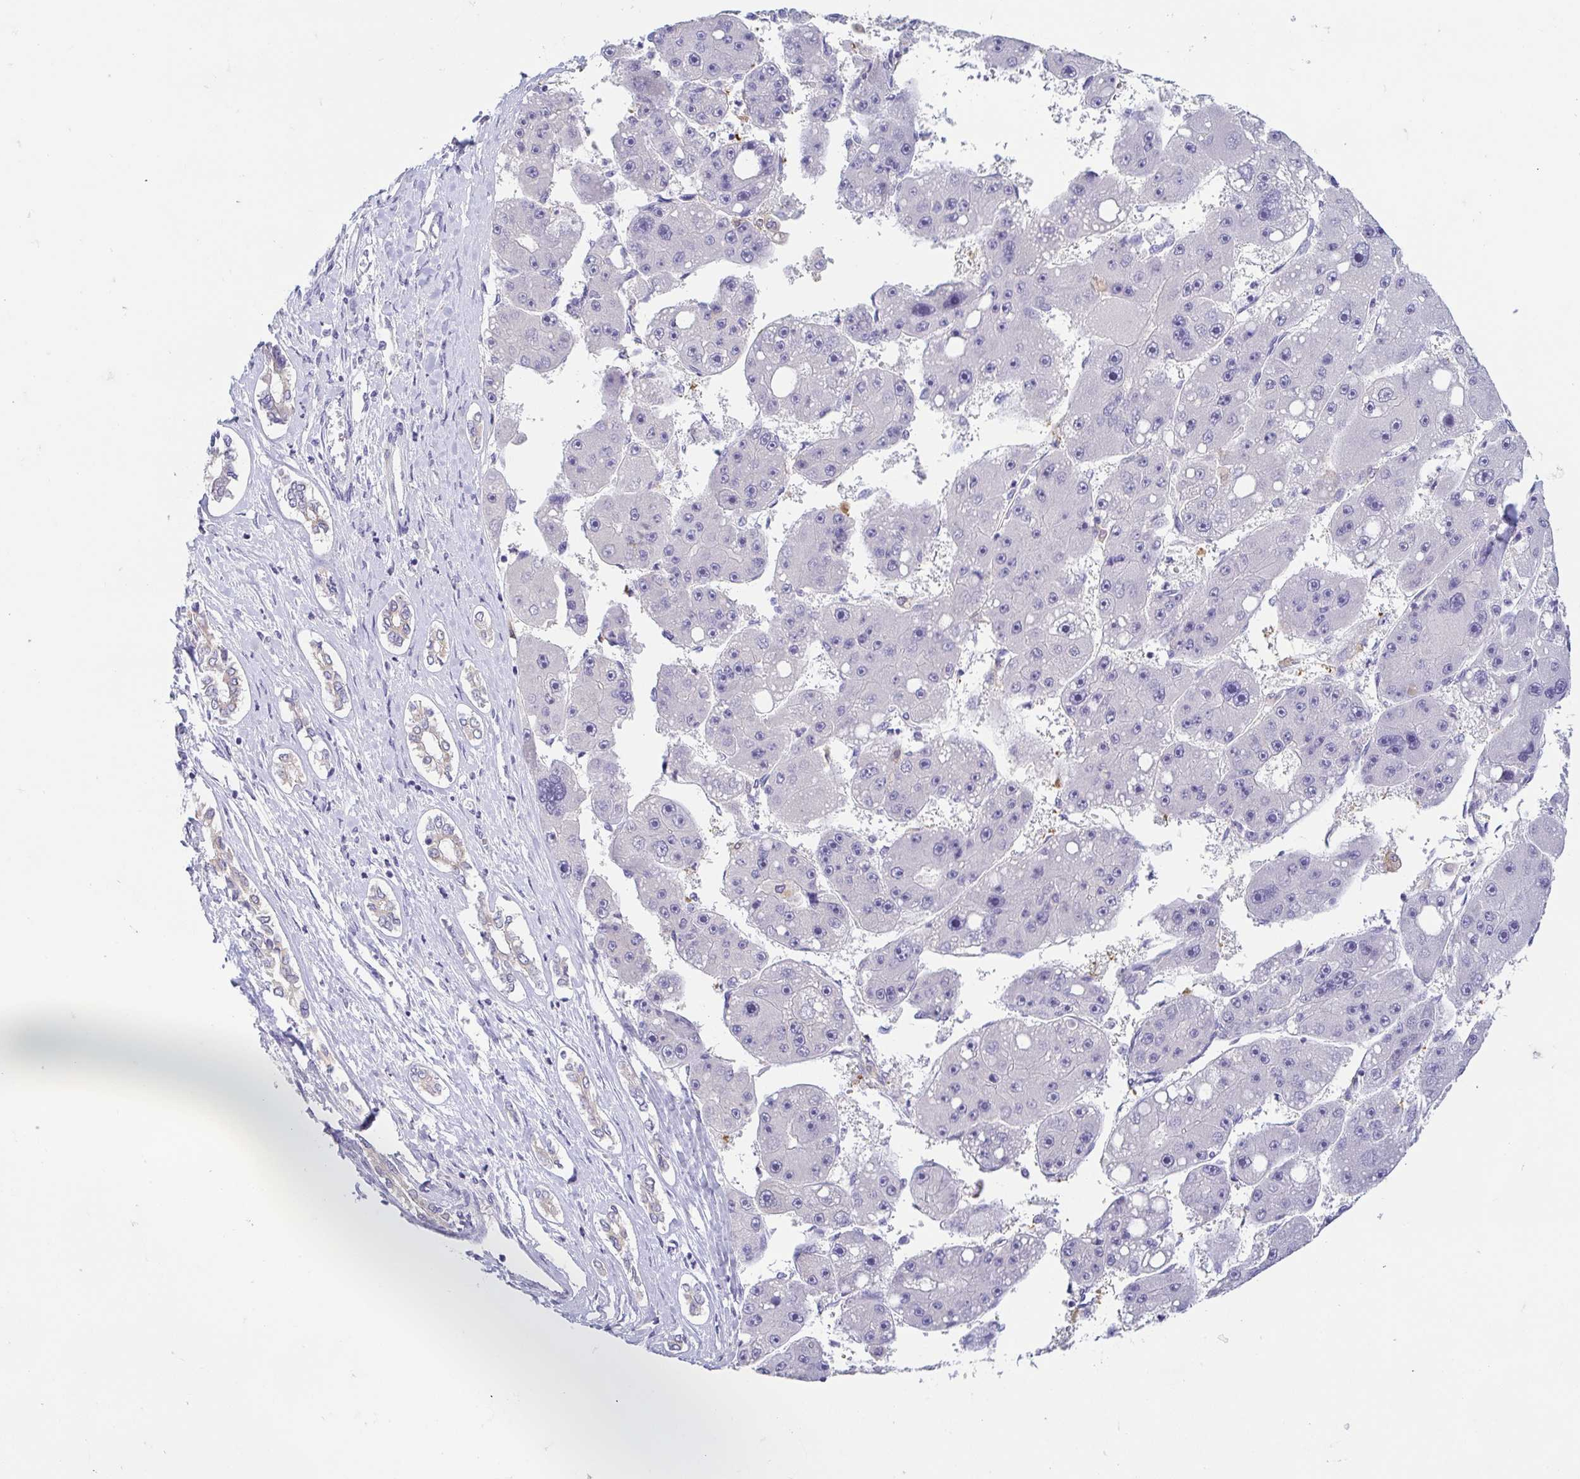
{"staining": {"intensity": "negative", "quantity": "none", "location": "none"}, "tissue": "liver cancer", "cell_type": "Tumor cells", "image_type": "cancer", "snomed": [{"axis": "morphology", "description": "Carcinoma, Hepatocellular, NOS"}, {"axis": "topography", "description": "Liver"}], "caption": "Liver cancer was stained to show a protein in brown. There is no significant positivity in tumor cells. (Immunohistochemistry, brightfield microscopy, high magnification).", "gene": "FABP3", "patient": {"sex": "female", "age": 61}}